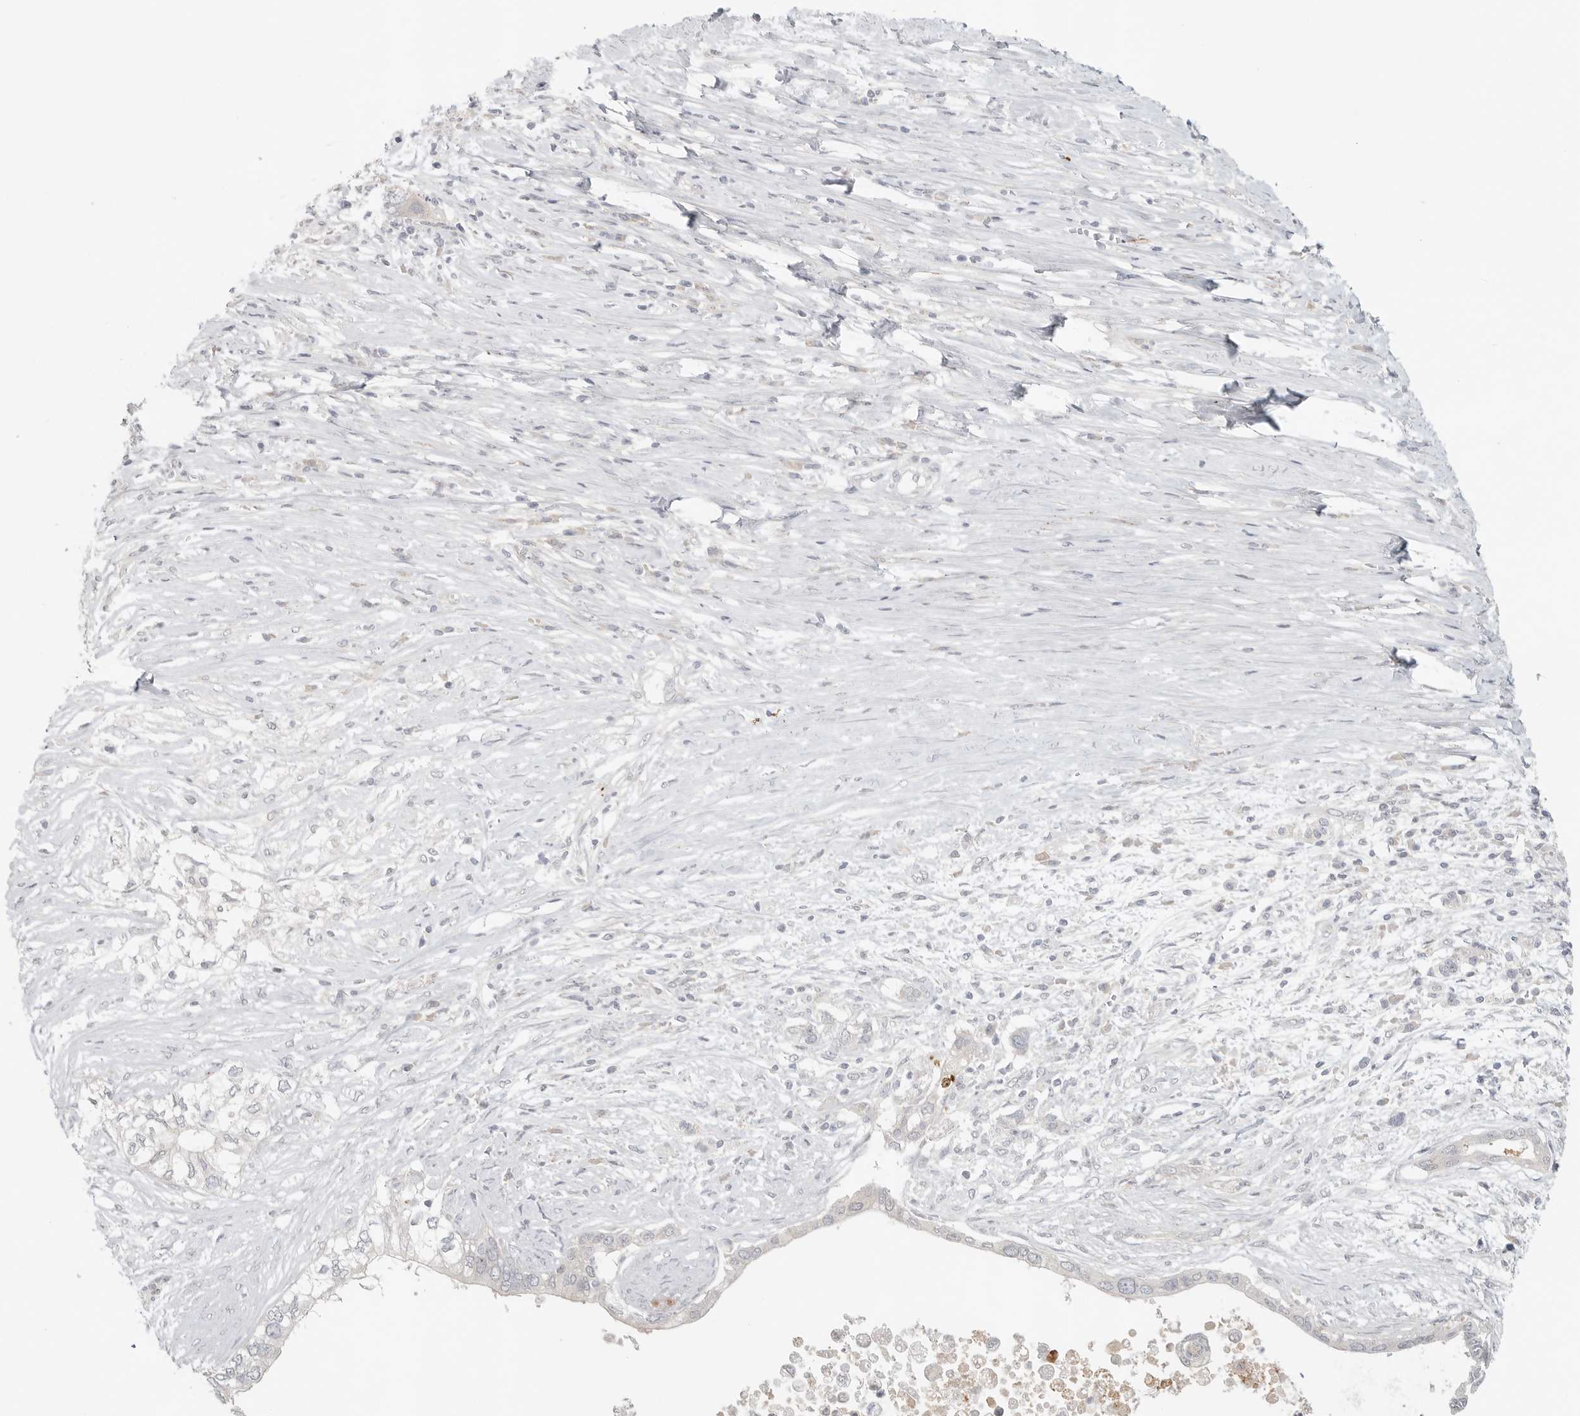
{"staining": {"intensity": "negative", "quantity": "none", "location": "none"}, "tissue": "pancreatic cancer", "cell_type": "Tumor cells", "image_type": "cancer", "snomed": [{"axis": "morphology", "description": "Normal tissue, NOS"}, {"axis": "morphology", "description": "Adenocarcinoma, NOS"}, {"axis": "topography", "description": "Pancreas"}, {"axis": "topography", "description": "Peripheral nerve tissue"}], "caption": "An image of pancreatic cancer stained for a protein shows no brown staining in tumor cells. (DAB (3,3'-diaminobenzidine) immunohistochemistry, high magnification).", "gene": "HDAC6", "patient": {"sex": "male", "age": 59}}